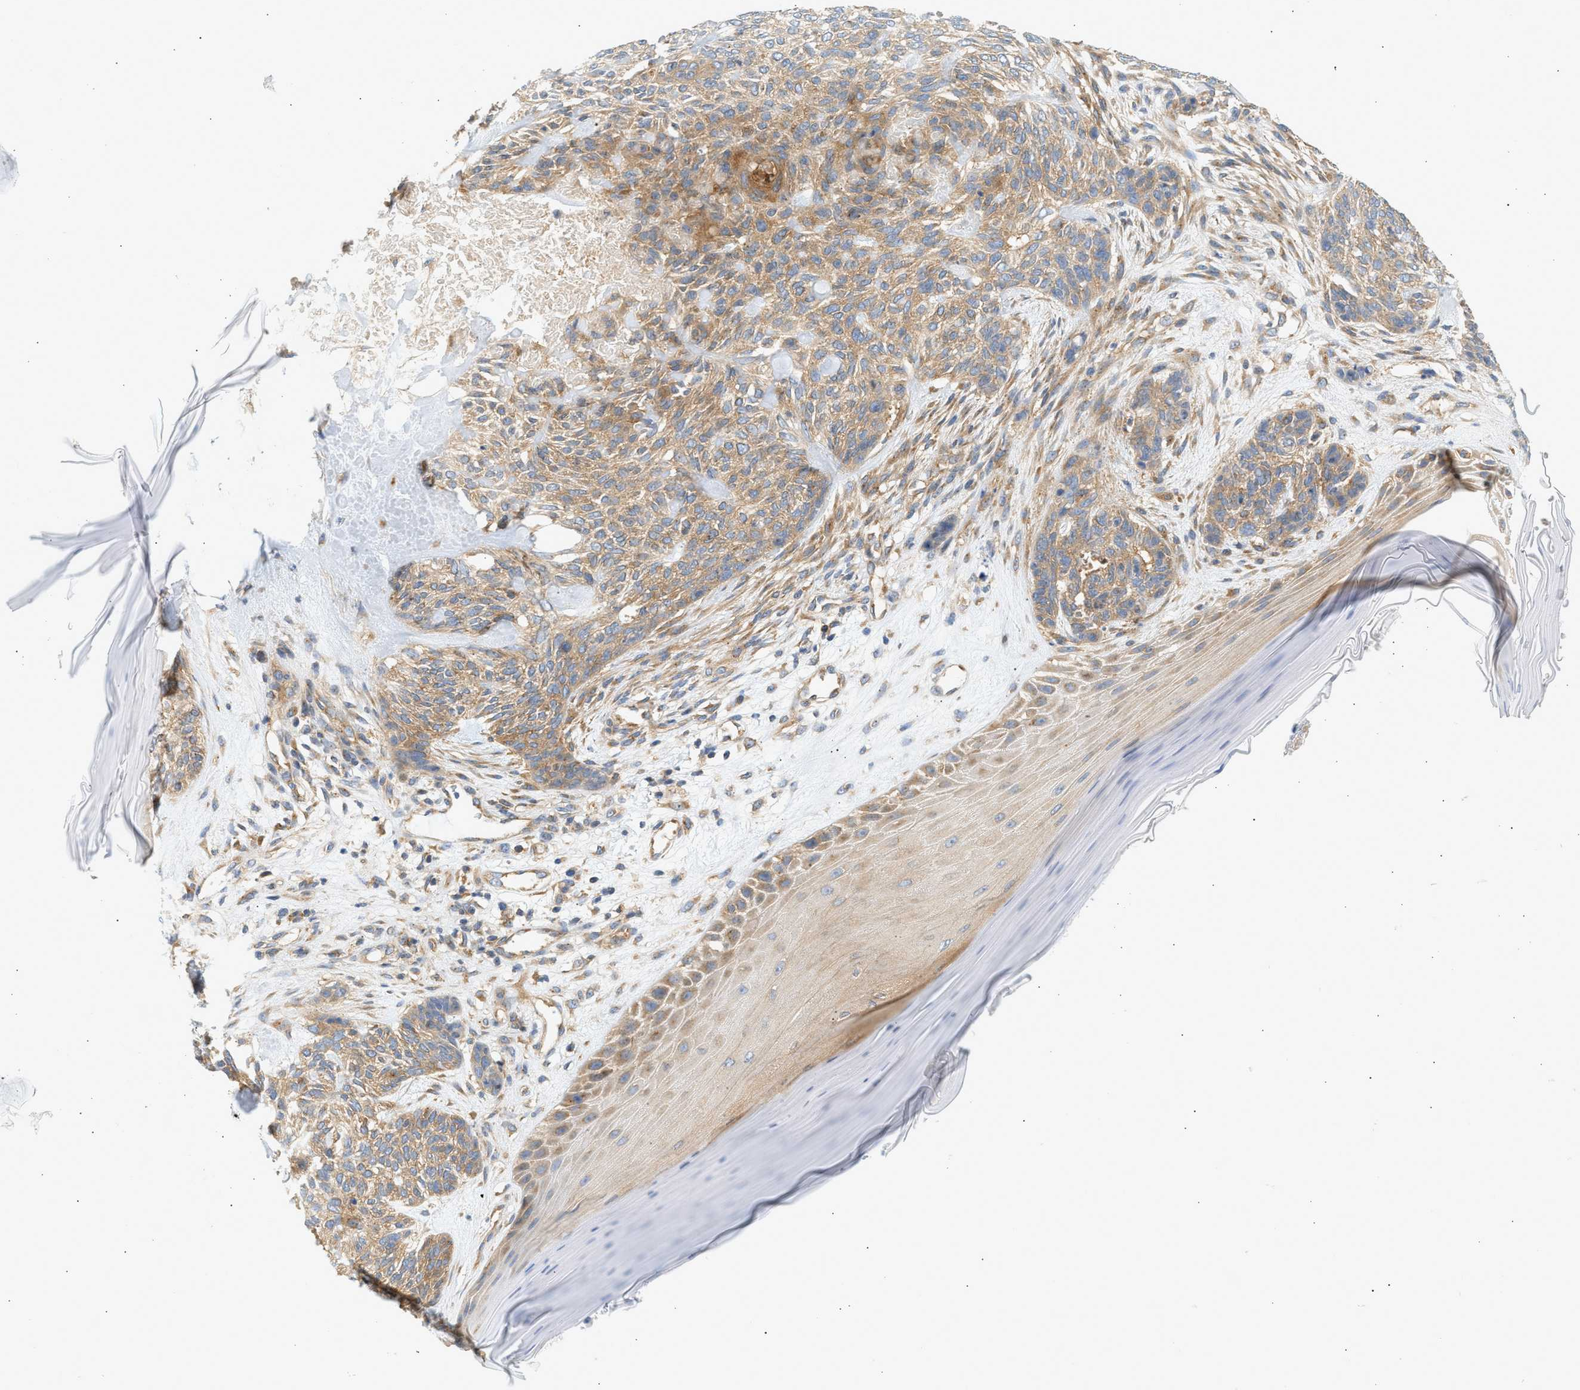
{"staining": {"intensity": "moderate", "quantity": ">75%", "location": "cytoplasmic/membranous"}, "tissue": "skin cancer", "cell_type": "Tumor cells", "image_type": "cancer", "snomed": [{"axis": "morphology", "description": "Basal cell carcinoma"}, {"axis": "topography", "description": "Skin"}], "caption": "Basal cell carcinoma (skin) was stained to show a protein in brown. There is medium levels of moderate cytoplasmic/membranous positivity in about >75% of tumor cells. Immunohistochemistry (ihc) stains the protein of interest in brown and the nuclei are stained blue.", "gene": "PAFAH1B1", "patient": {"sex": "male", "age": 55}}